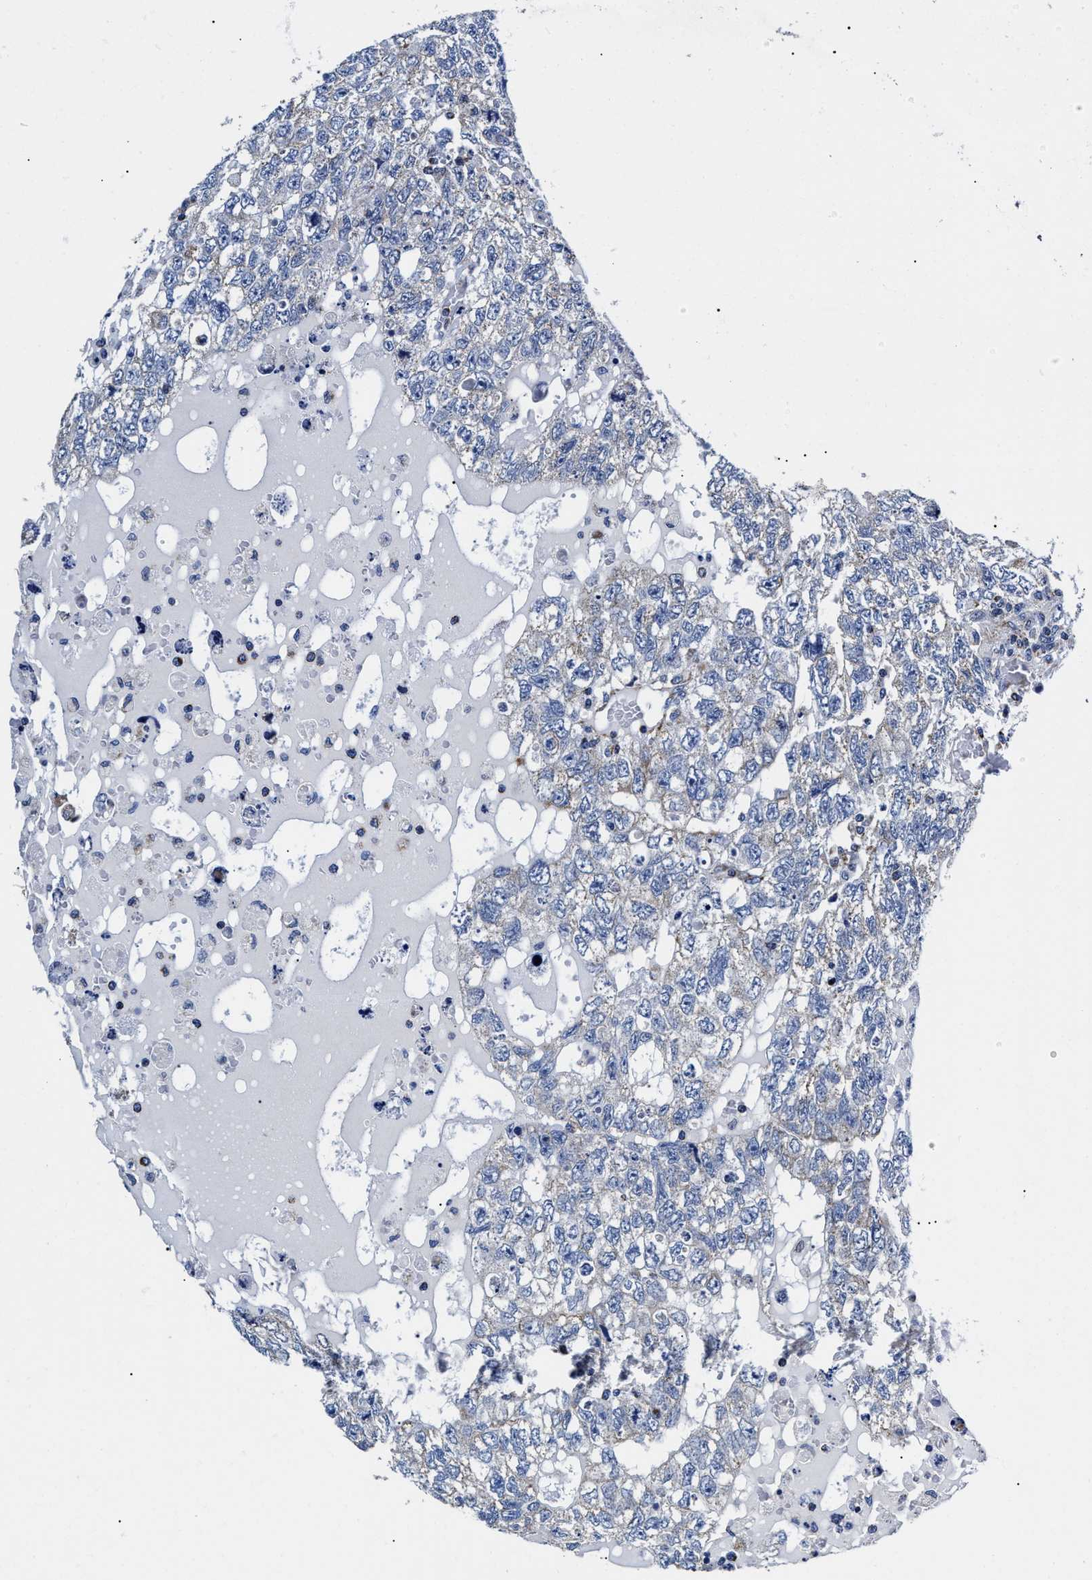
{"staining": {"intensity": "negative", "quantity": "none", "location": "none"}, "tissue": "testis cancer", "cell_type": "Tumor cells", "image_type": "cancer", "snomed": [{"axis": "morphology", "description": "Carcinoma, Embryonal, NOS"}, {"axis": "topography", "description": "Testis"}], "caption": "This is an IHC photomicrograph of testis embryonal carcinoma. There is no positivity in tumor cells.", "gene": "HINT2", "patient": {"sex": "male", "age": 36}}